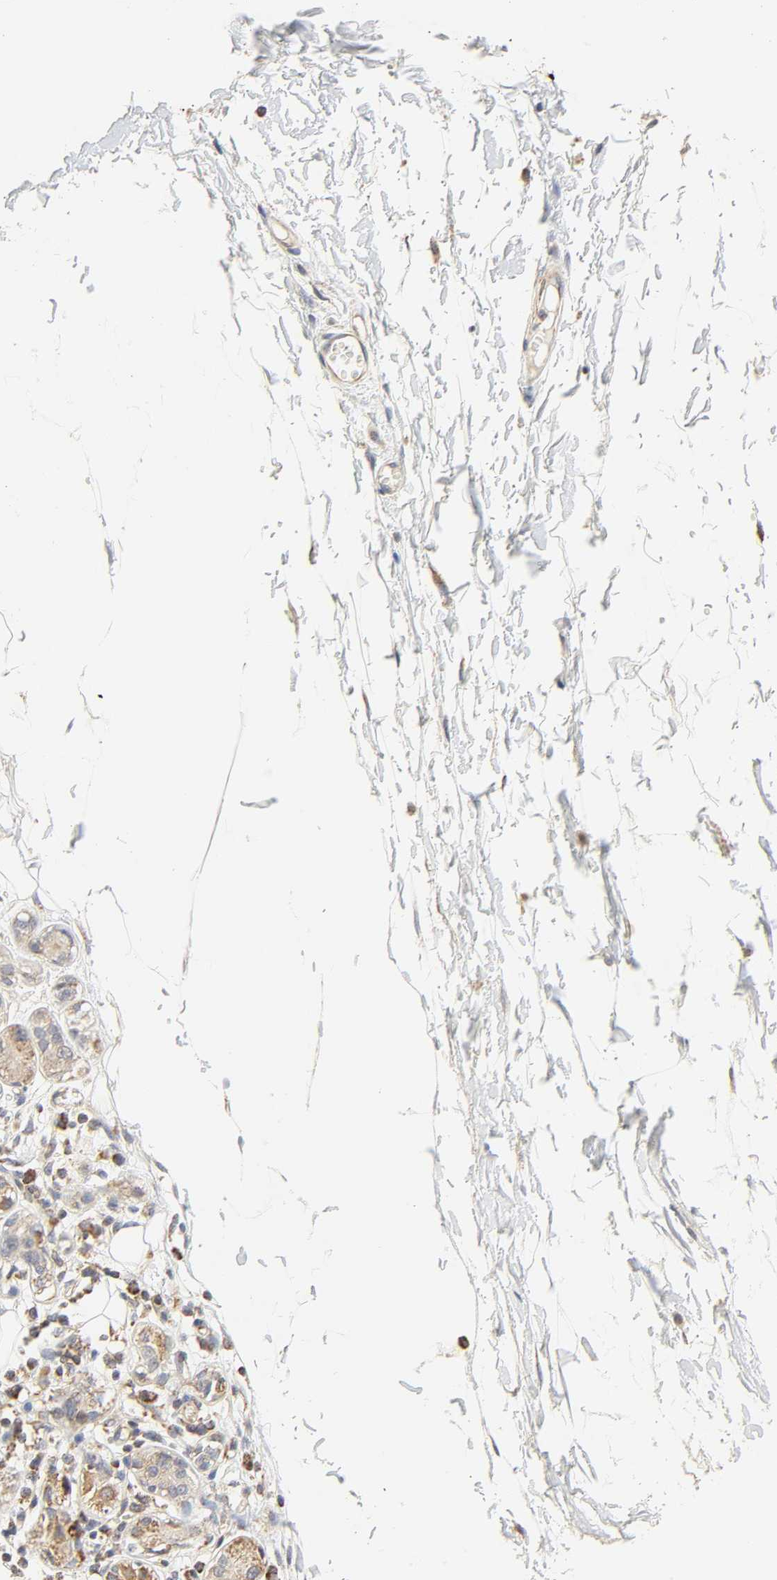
{"staining": {"intensity": "weak", "quantity": ">75%", "location": "cytoplasmic/membranous"}, "tissue": "adipose tissue", "cell_type": "Adipocytes", "image_type": "normal", "snomed": [{"axis": "morphology", "description": "Normal tissue, NOS"}, {"axis": "morphology", "description": "Inflammation, NOS"}, {"axis": "topography", "description": "Vascular tissue"}, {"axis": "topography", "description": "Salivary gland"}], "caption": "Protein analysis of benign adipose tissue exhibits weak cytoplasmic/membranous staining in approximately >75% of adipocytes. The protein is shown in brown color, while the nuclei are stained blue.", "gene": "ZMAT5", "patient": {"sex": "female", "age": 75}}